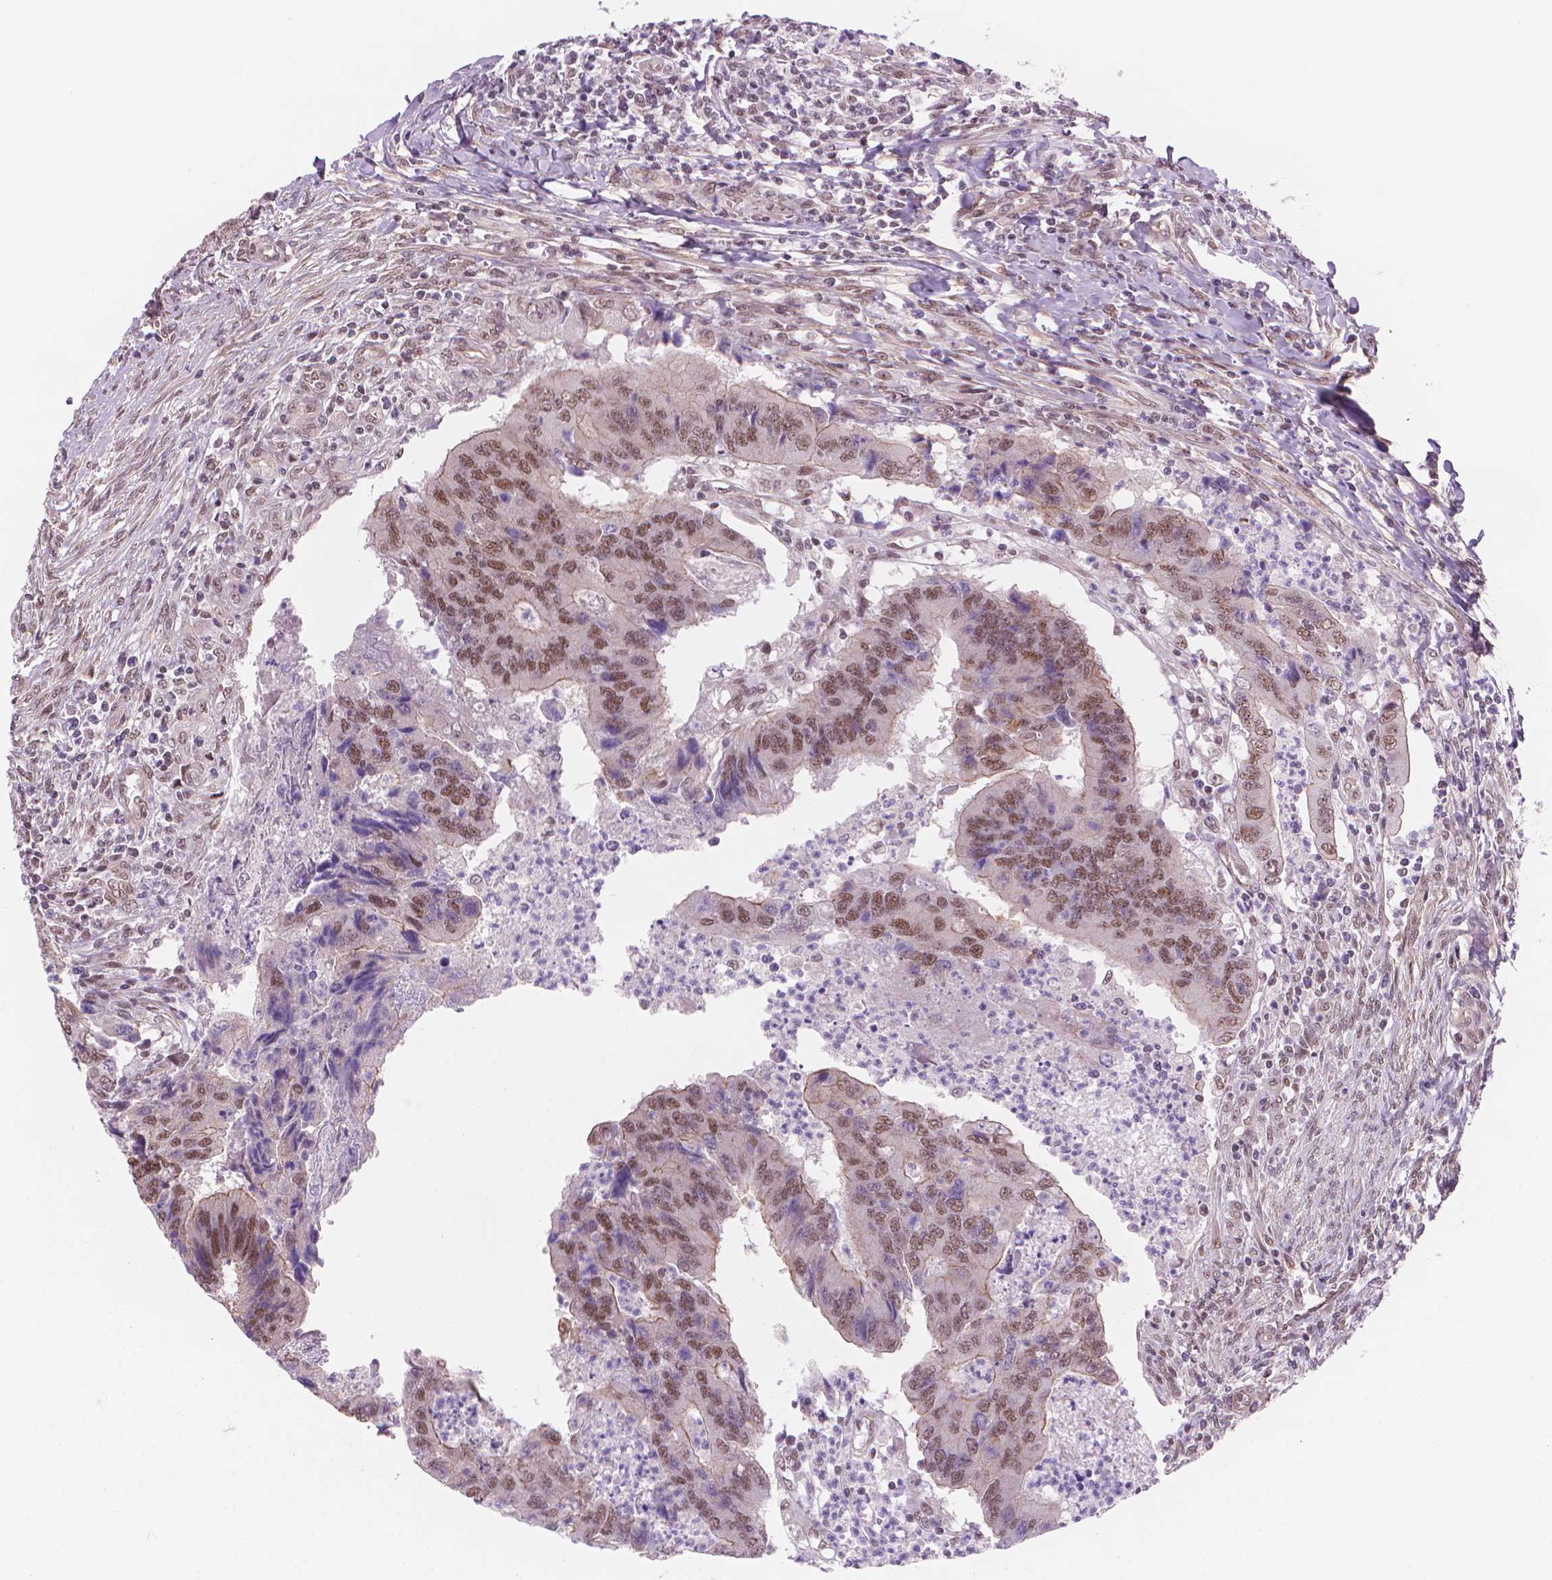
{"staining": {"intensity": "moderate", "quantity": "25%-75%", "location": "cytoplasmic/membranous,nuclear"}, "tissue": "colorectal cancer", "cell_type": "Tumor cells", "image_type": "cancer", "snomed": [{"axis": "morphology", "description": "Adenocarcinoma, NOS"}, {"axis": "topography", "description": "Colon"}], "caption": "The photomicrograph exhibits staining of adenocarcinoma (colorectal), revealing moderate cytoplasmic/membranous and nuclear protein expression (brown color) within tumor cells.", "gene": "POLR3D", "patient": {"sex": "female", "age": 67}}